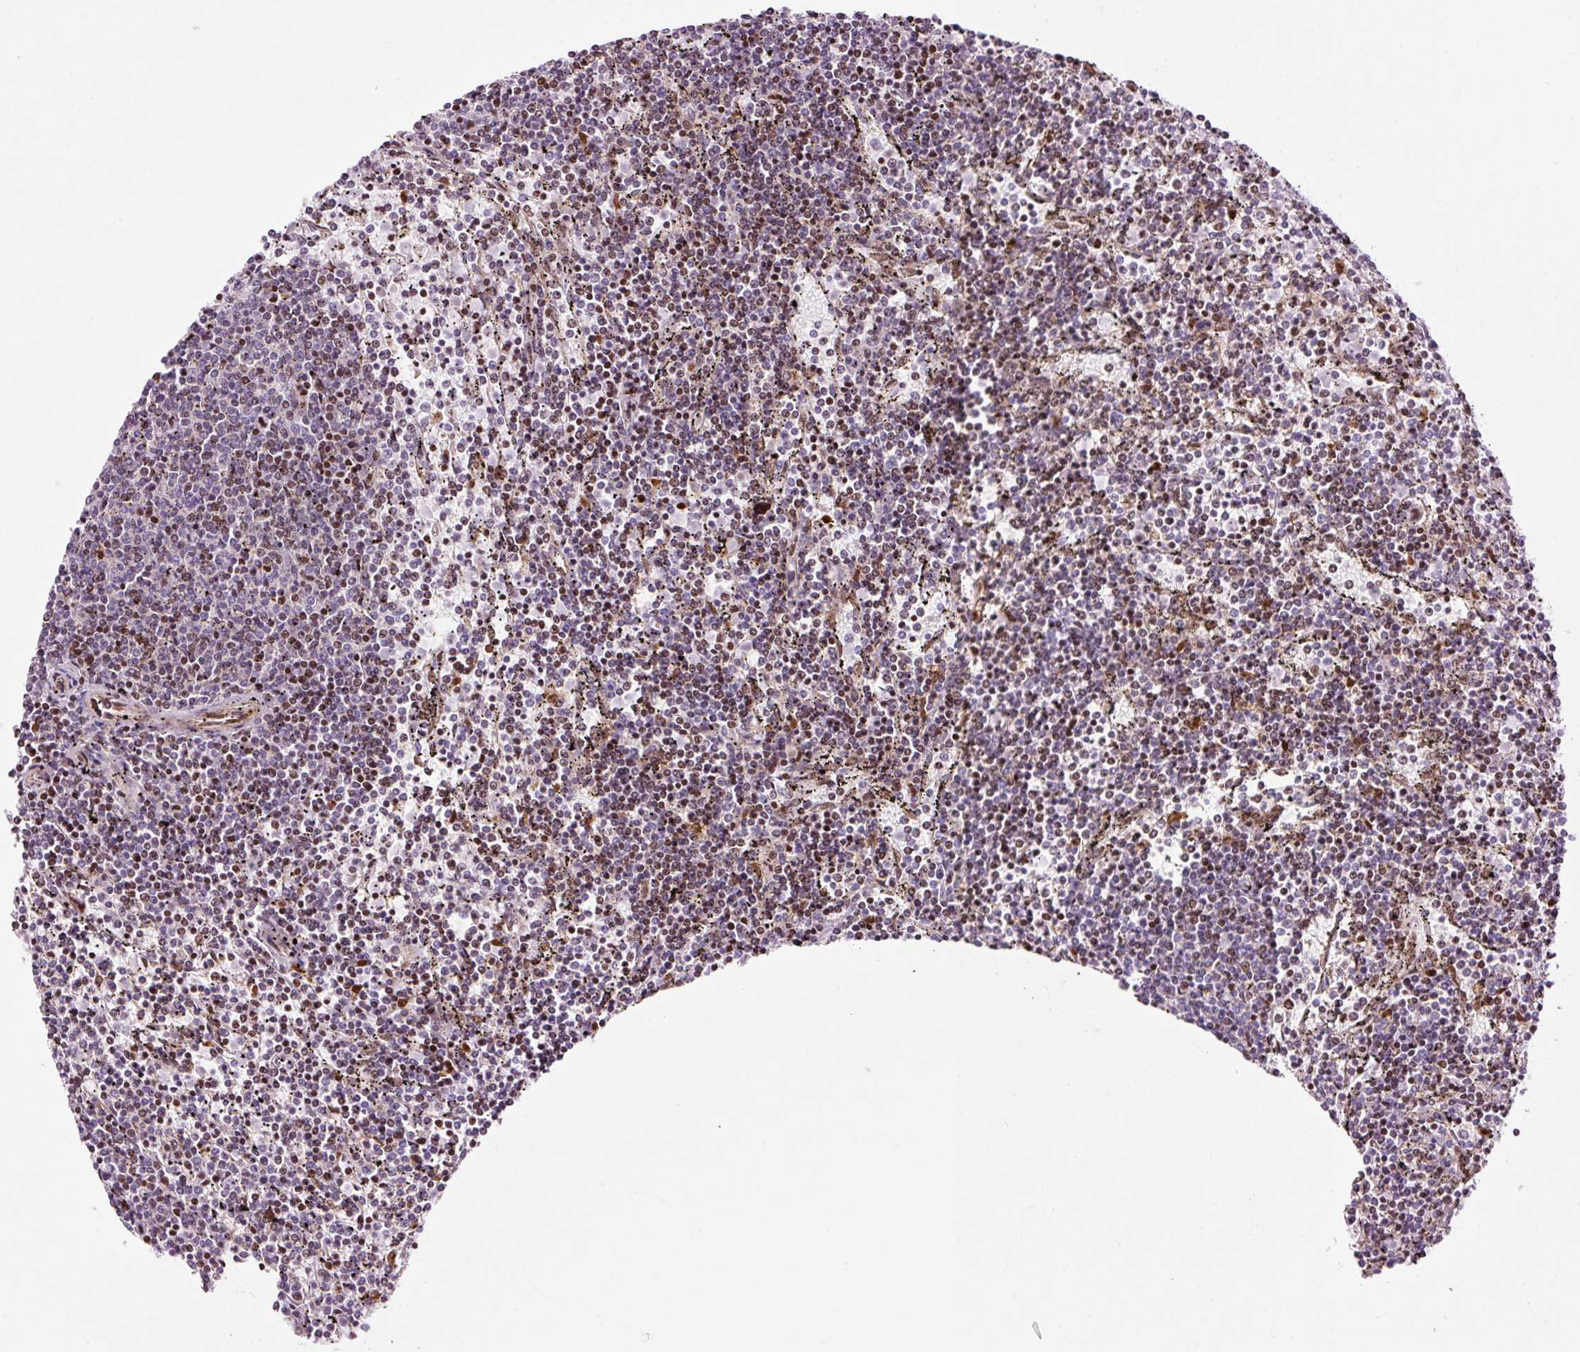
{"staining": {"intensity": "moderate", "quantity": "25%-75%", "location": "nuclear"}, "tissue": "lymphoma", "cell_type": "Tumor cells", "image_type": "cancer", "snomed": [{"axis": "morphology", "description": "Malignant lymphoma, non-Hodgkin's type, Low grade"}, {"axis": "topography", "description": "Spleen"}], "caption": "High-power microscopy captured an IHC image of lymphoma, revealing moderate nuclear expression in about 25%-75% of tumor cells.", "gene": "ANKRD20A1", "patient": {"sex": "female", "age": 50}}